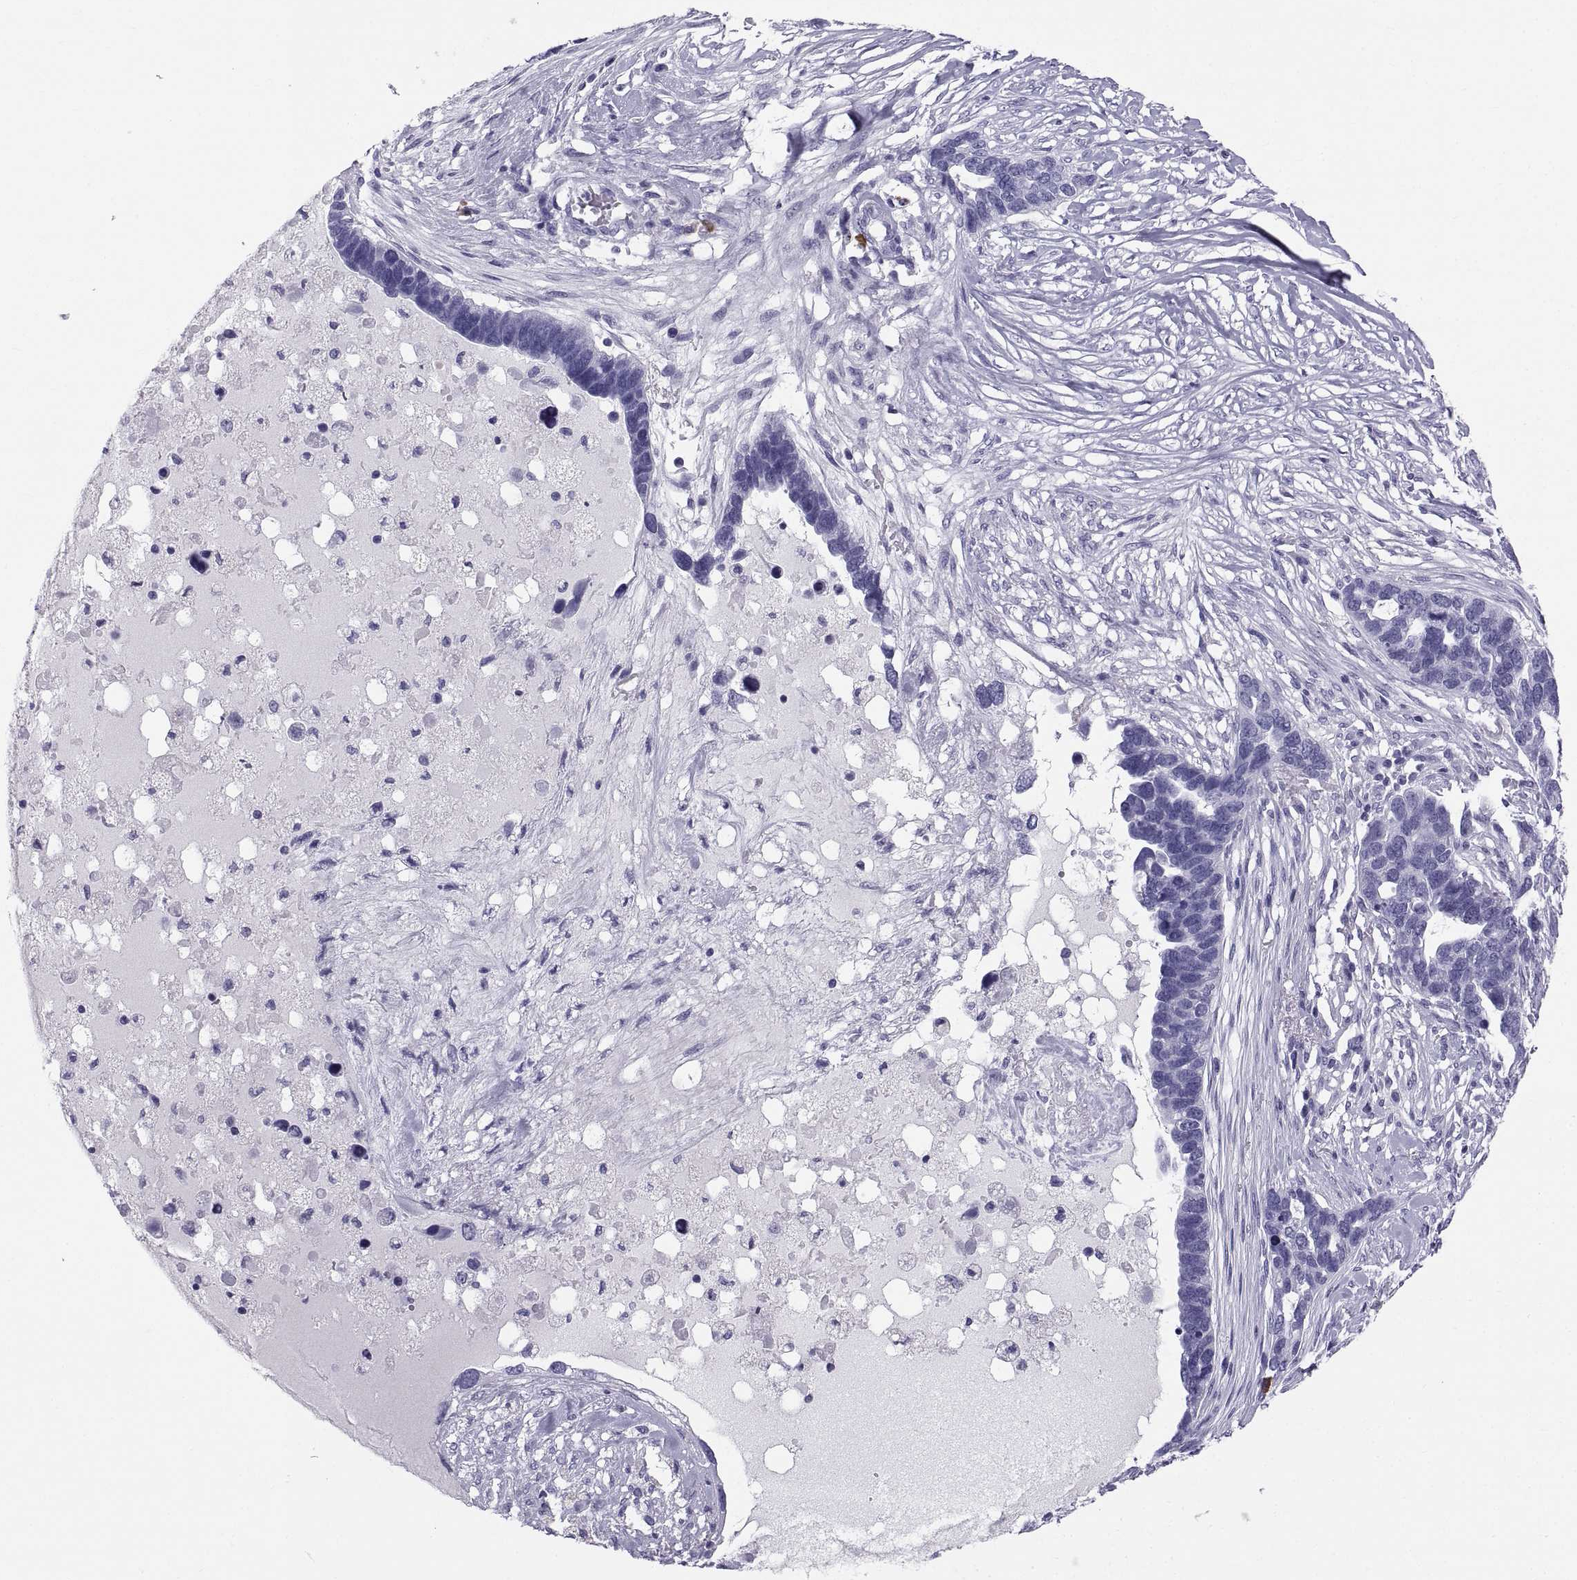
{"staining": {"intensity": "negative", "quantity": "none", "location": "none"}, "tissue": "ovarian cancer", "cell_type": "Tumor cells", "image_type": "cancer", "snomed": [{"axis": "morphology", "description": "Cystadenocarcinoma, serous, NOS"}, {"axis": "topography", "description": "Ovary"}], "caption": "DAB immunohistochemical staining of ovarian cancer (serous cystadenocarcinoma) shows no significant staining in tumor cells.", "gene": "CT47A10", "patient": {"sex": "female", "age": 54}}